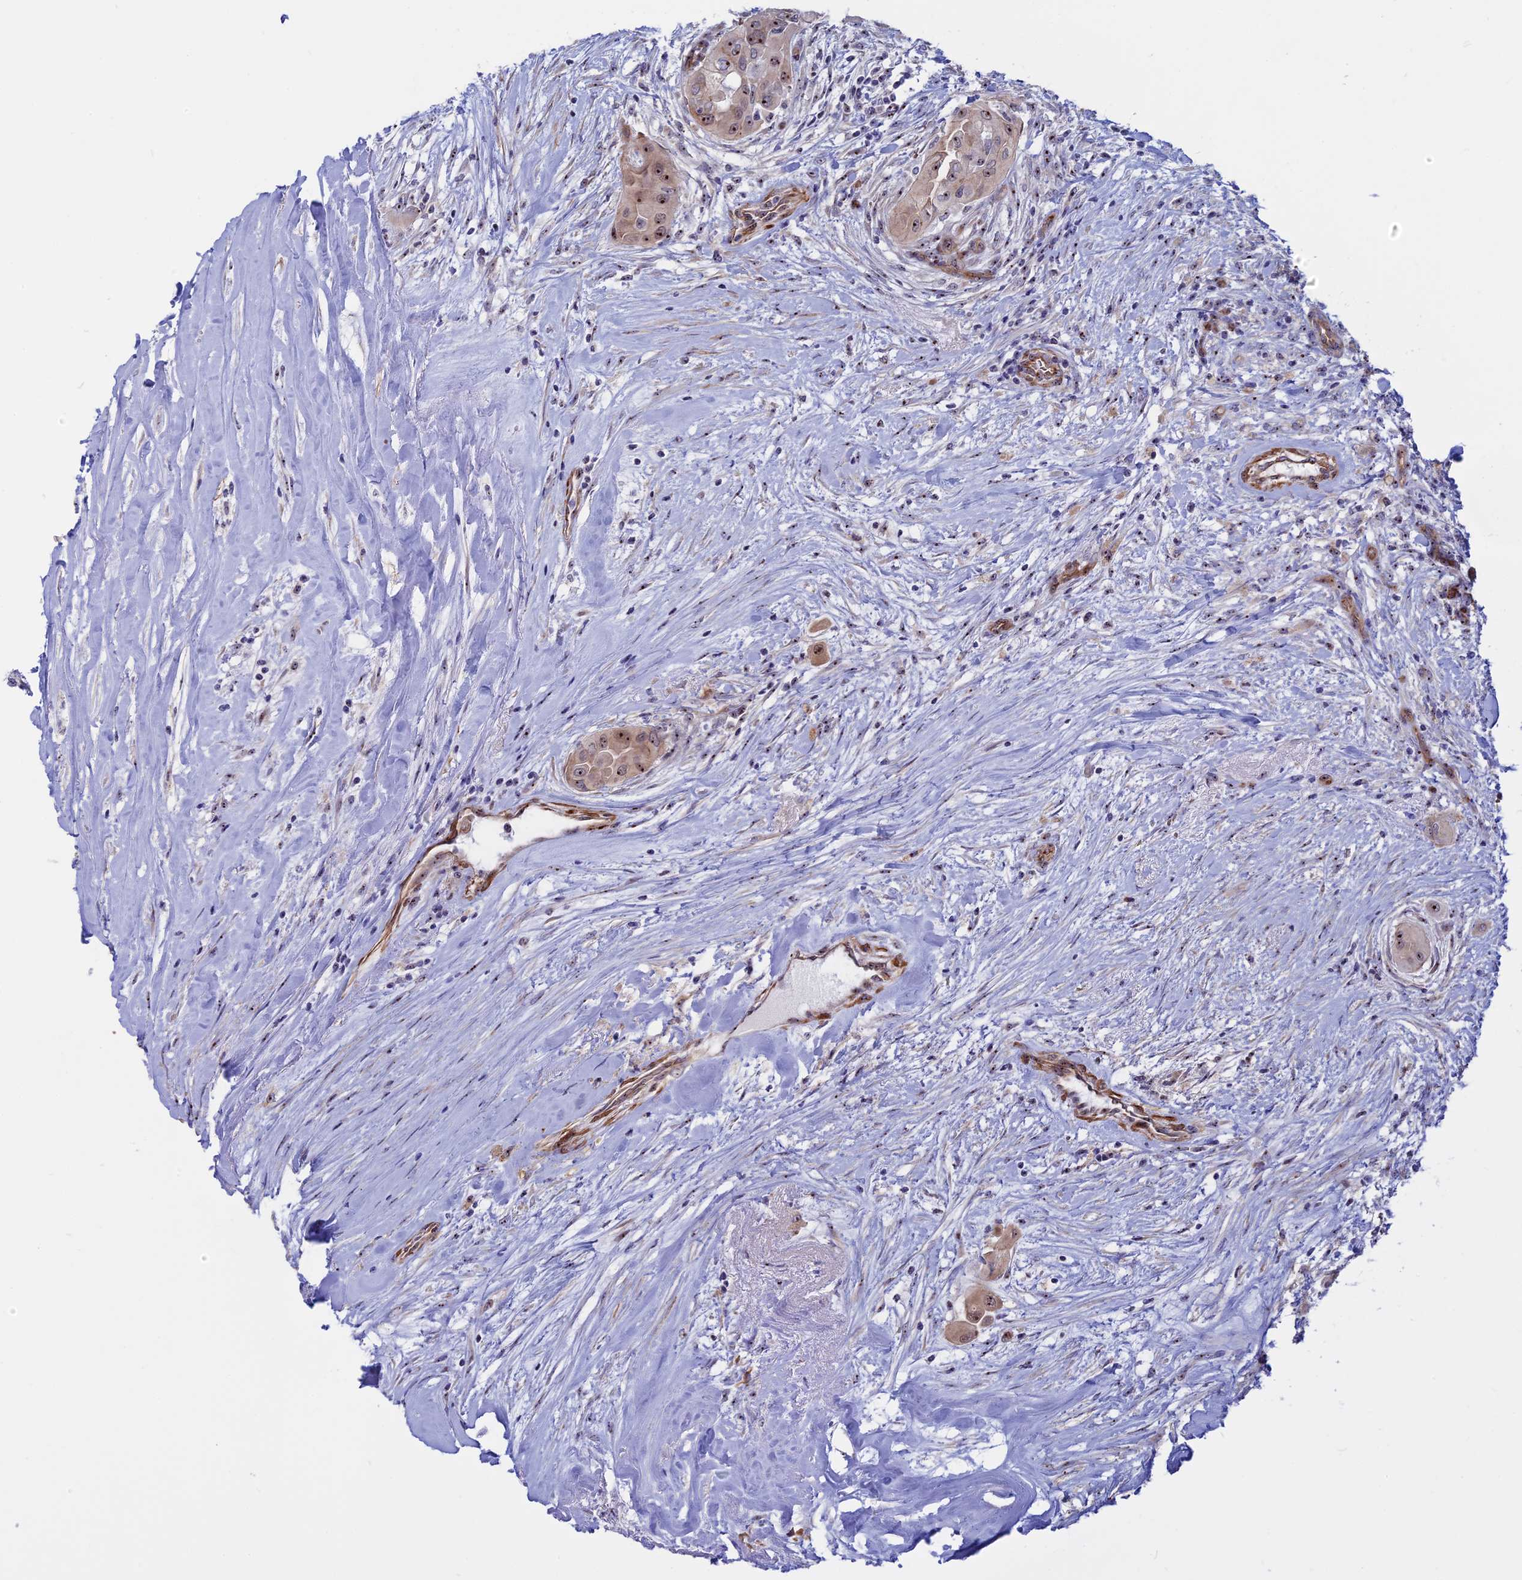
{"staining": {"intensity": "moderate", "quantity": ">75%", "location": "nuclear"}, "tissue": "thyroid cancer", "cell_type": "Tumor cells", "image_type": "cancer", "snomed": [{"axis": "morphology", "description": "Papillary adenocarcinoma, NOS"}, {"axis": "topography", "description": "Thyroid gland"}], "caption": "Immunohistochemistry (IHC) histopathology image of thyroid cancer (papillary adenocarcinoma) stained for a protein (brown), which demonstrates medium levels of moderate nuclear positivity in about >75% of tumor cells.", "gene": "DBNDD1", "patient": {"sex": "female", "age": 59}}